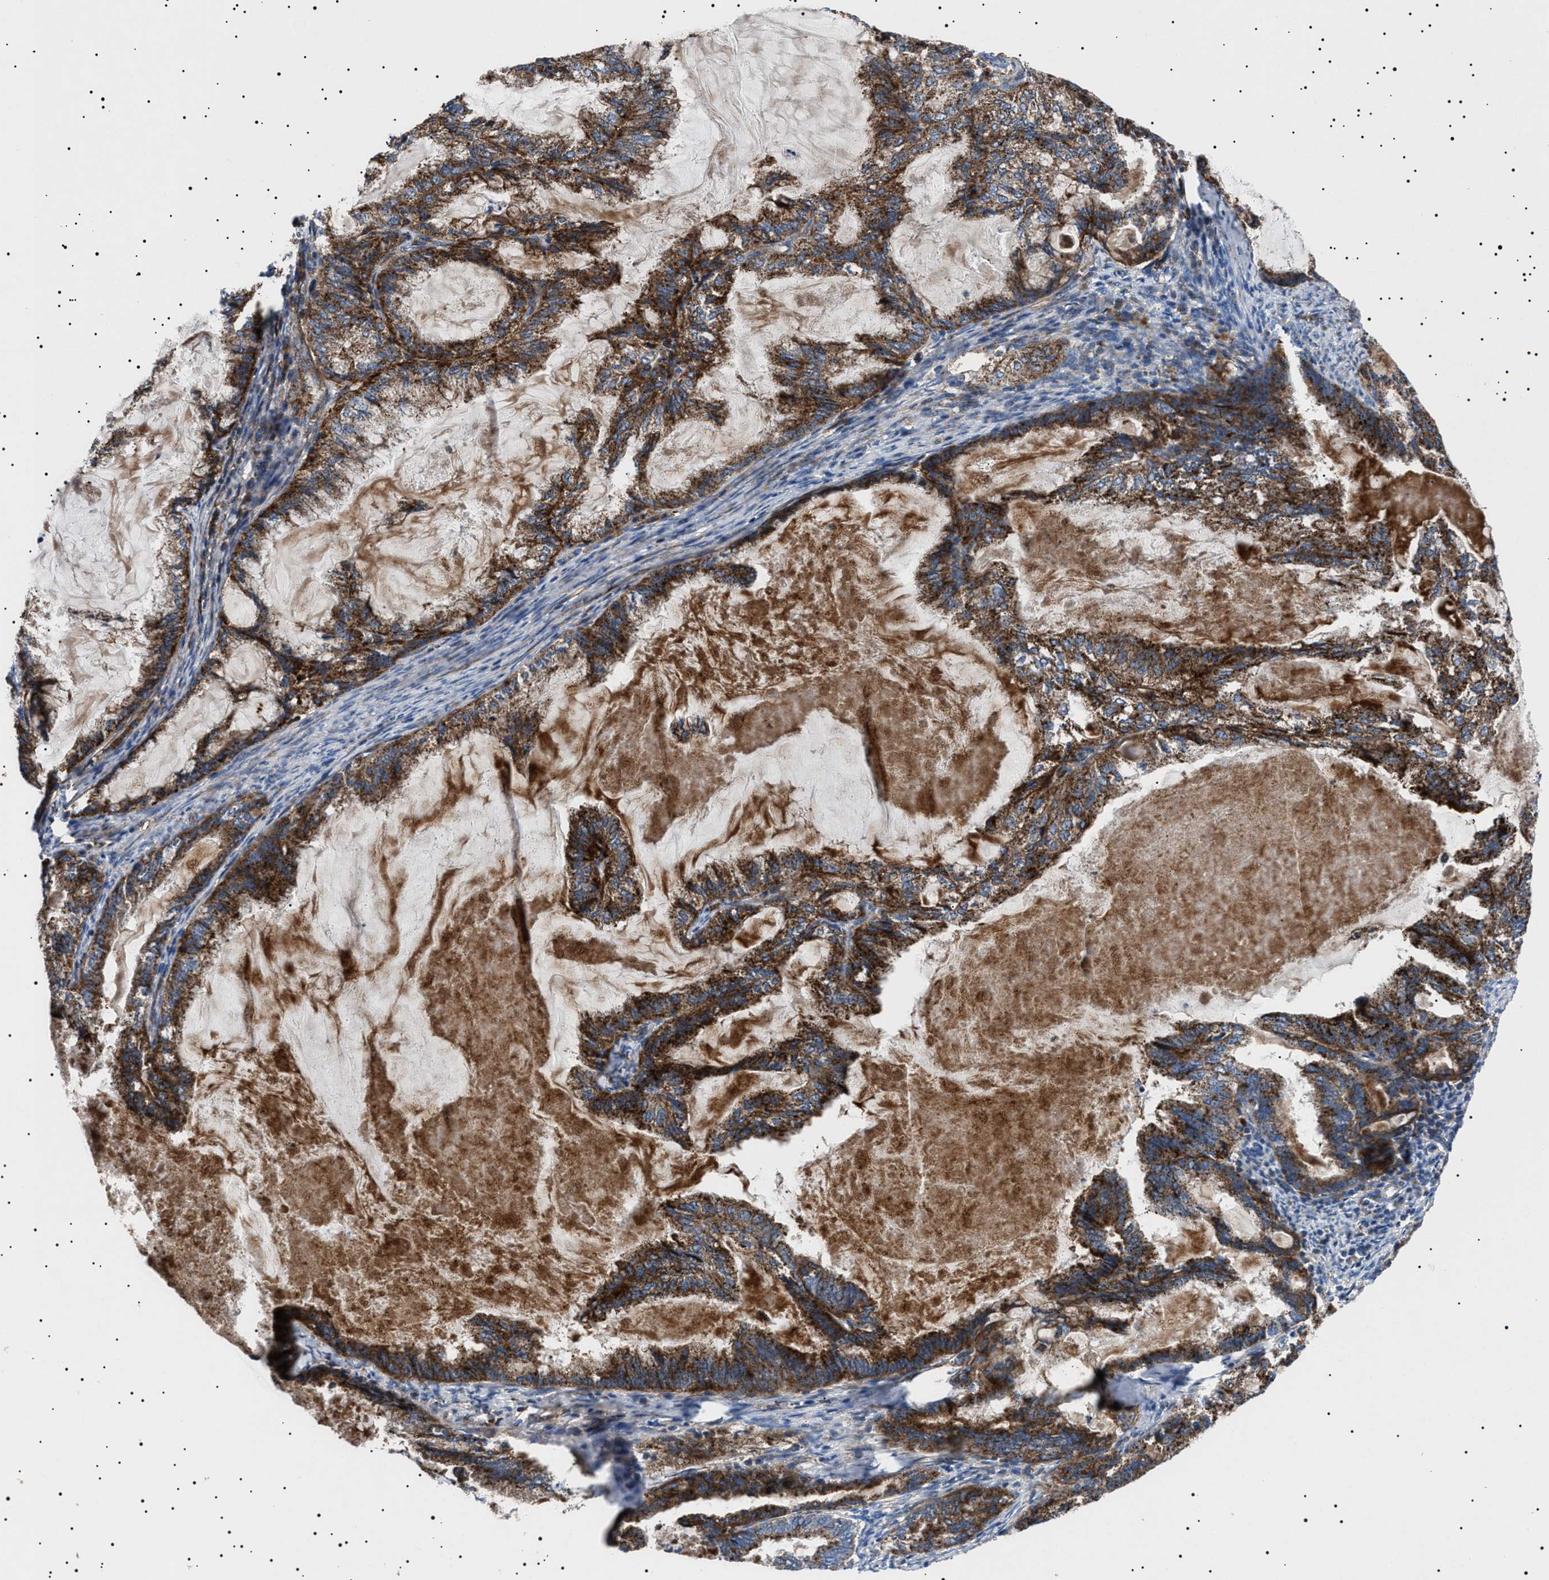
{"staining": {"intensity": "strong", "quantity": ">75%", "location": "cytoplasmic/membranous"}, "tissue": "endometrial cancer", "cell_type": "Tumor cells", "image_type": "cancer", "snomed": [{"axis": "morphology", "description": "Adenocarcinoma, NOS"}, {"axis": "topography", "description": "Endometrium"}], "caption": "High-magnification brightfield microscopy of endometrial cancer (adenocarcinoma) stained with DAB (3,3'-diaminobenzidine) (brown) and counterstained with hematoxylin (blue). tumor cells exhibit strong cytoplasmic/membranous expression is identified in about>75% of cells. (brown staining indicates protein expression, while blue staining denotes nuclei).", "gene": "NEU1", "patient": {"sex": "female", "age": 86}}